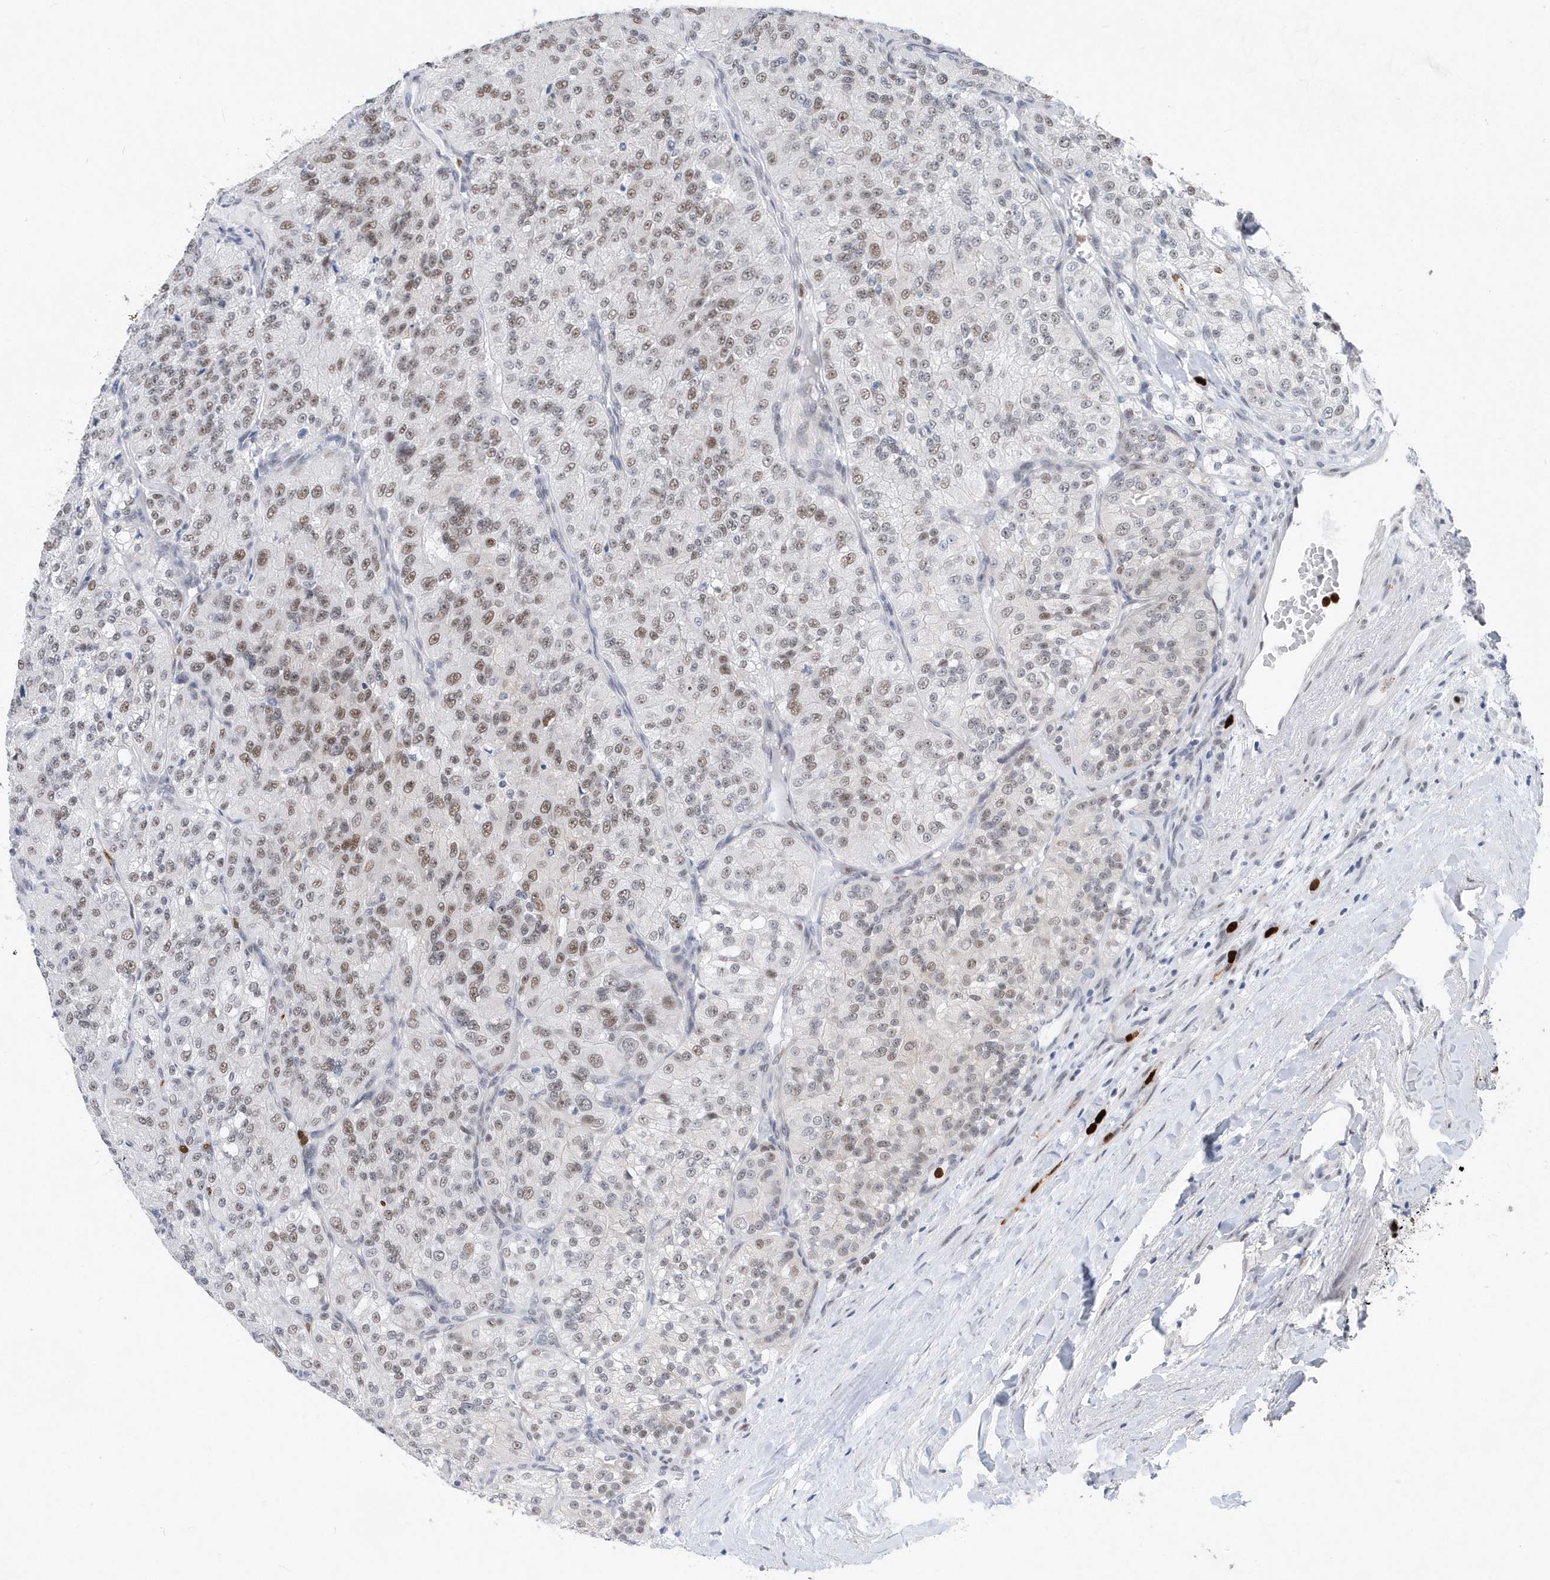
{"staining": {"intensity": "moderate", "quantity": "25%-75%", "location": "nuclear"}, "tissue": "renal cancer", "cell_type": "Tumor cells", "image_type": "cancer", "snomed": [{"axis": "morphology", "description": "Adenocarcinoma, NOS"}, {"axis": "topography", "description": "Kidney"}], "caption": "Human renal cancer stained for a protein (brown) shows moderate nuclear positive staining in about 25%-75% of tumor cells.", "gene": "RPP30", "patient": {"sex": "female", "age": 63}}